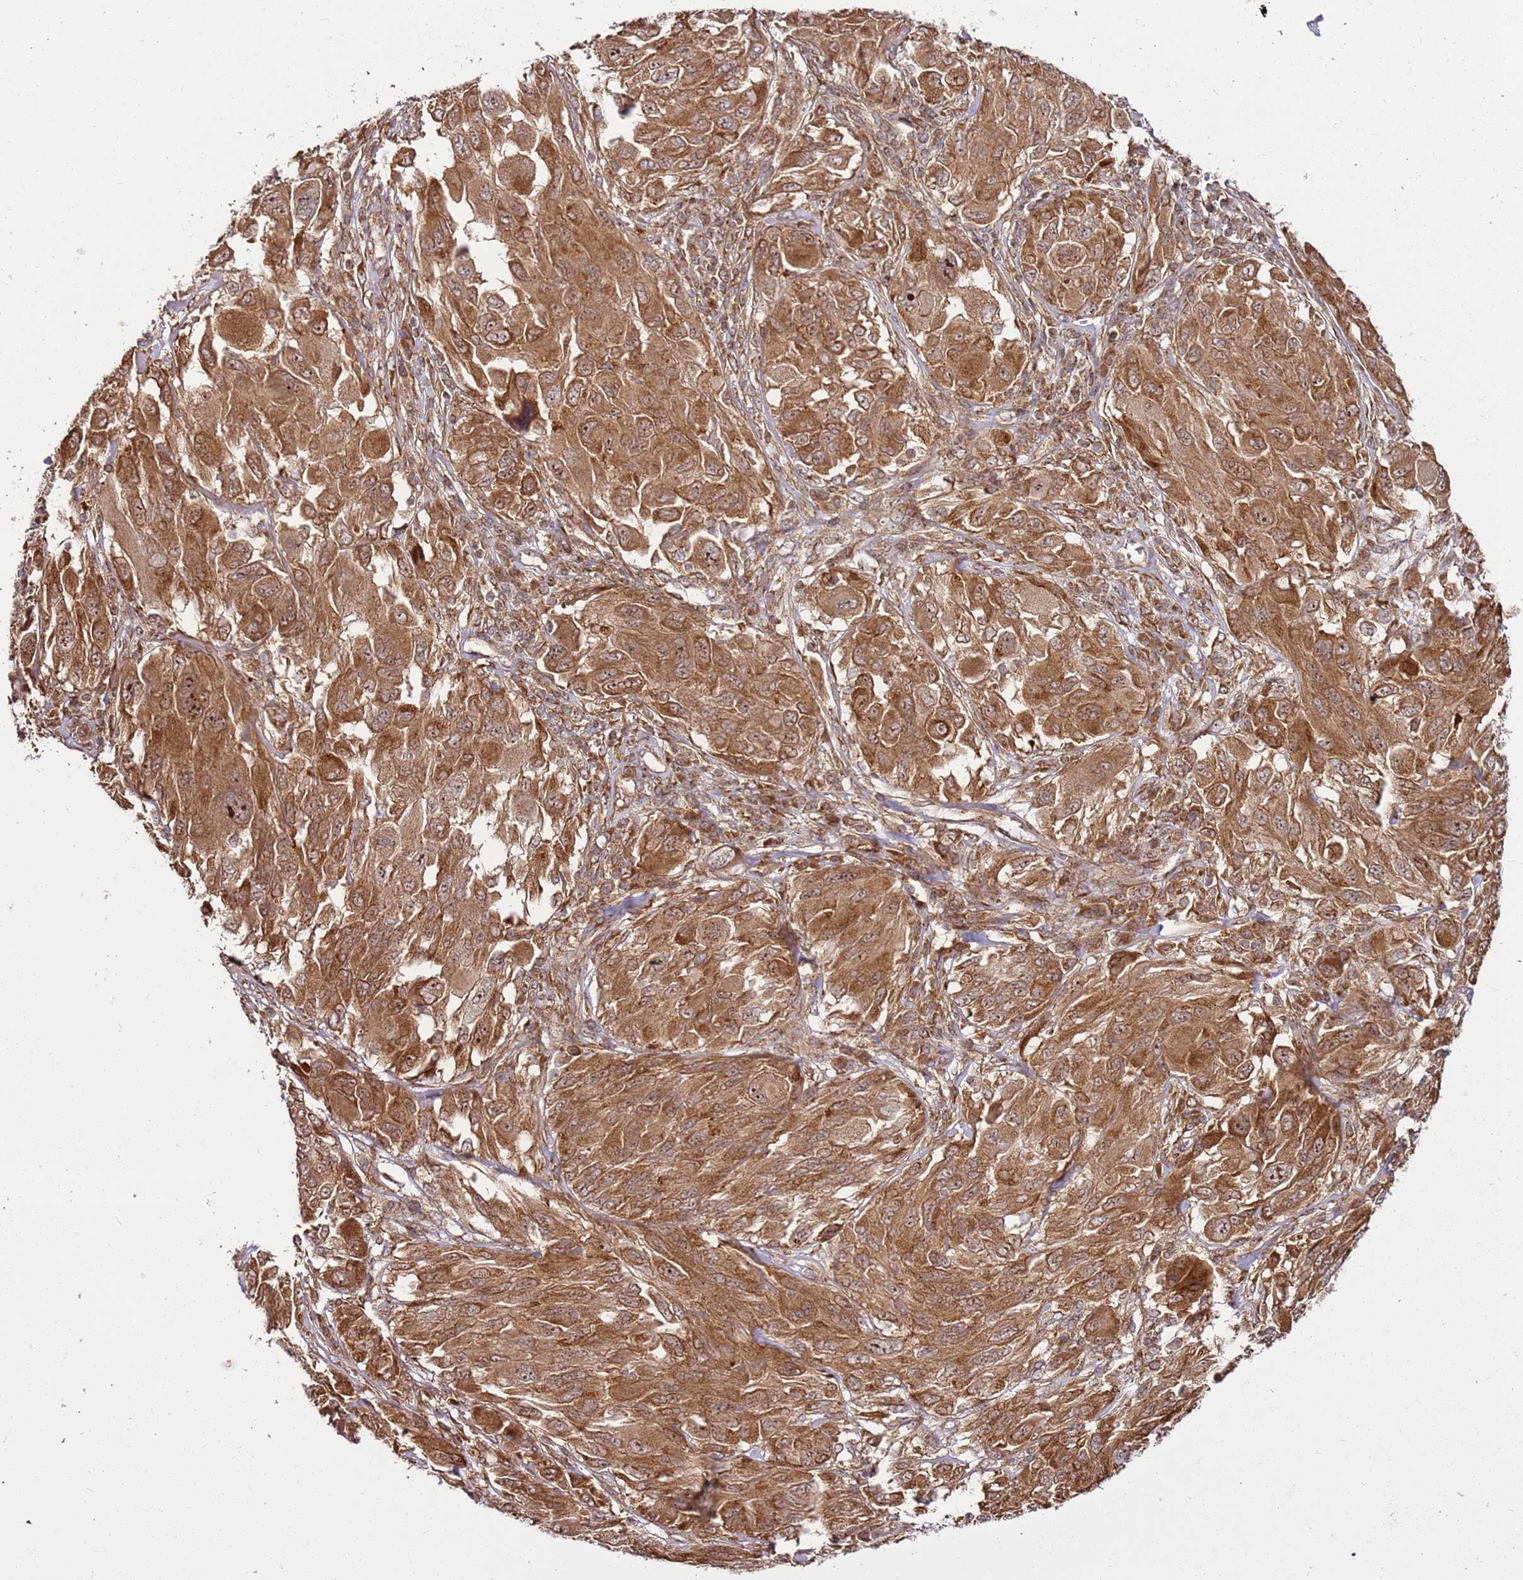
{"staining": {"intensity": "moderate", "quantity": ">75%", "location": "cytoplasmic/membranous"}, "tissue": "melanoma", "cell_type": "Tumor cells", "image_type": "cancer", "snomed": [{"axis": "morphology", "description": "Malignant melanoma, NOS"}, {"axis": "topography", "description": "Skin"}], "caption": "Malignant melanoma stained for a protein shows moderate cytoplasmic/membranous positivity in tumor cells. (brown staining indicates protein expression, while blue staining denotes nuclei).", "gene": "RASA3", "patient": {"sex": "female", "age": 91}}